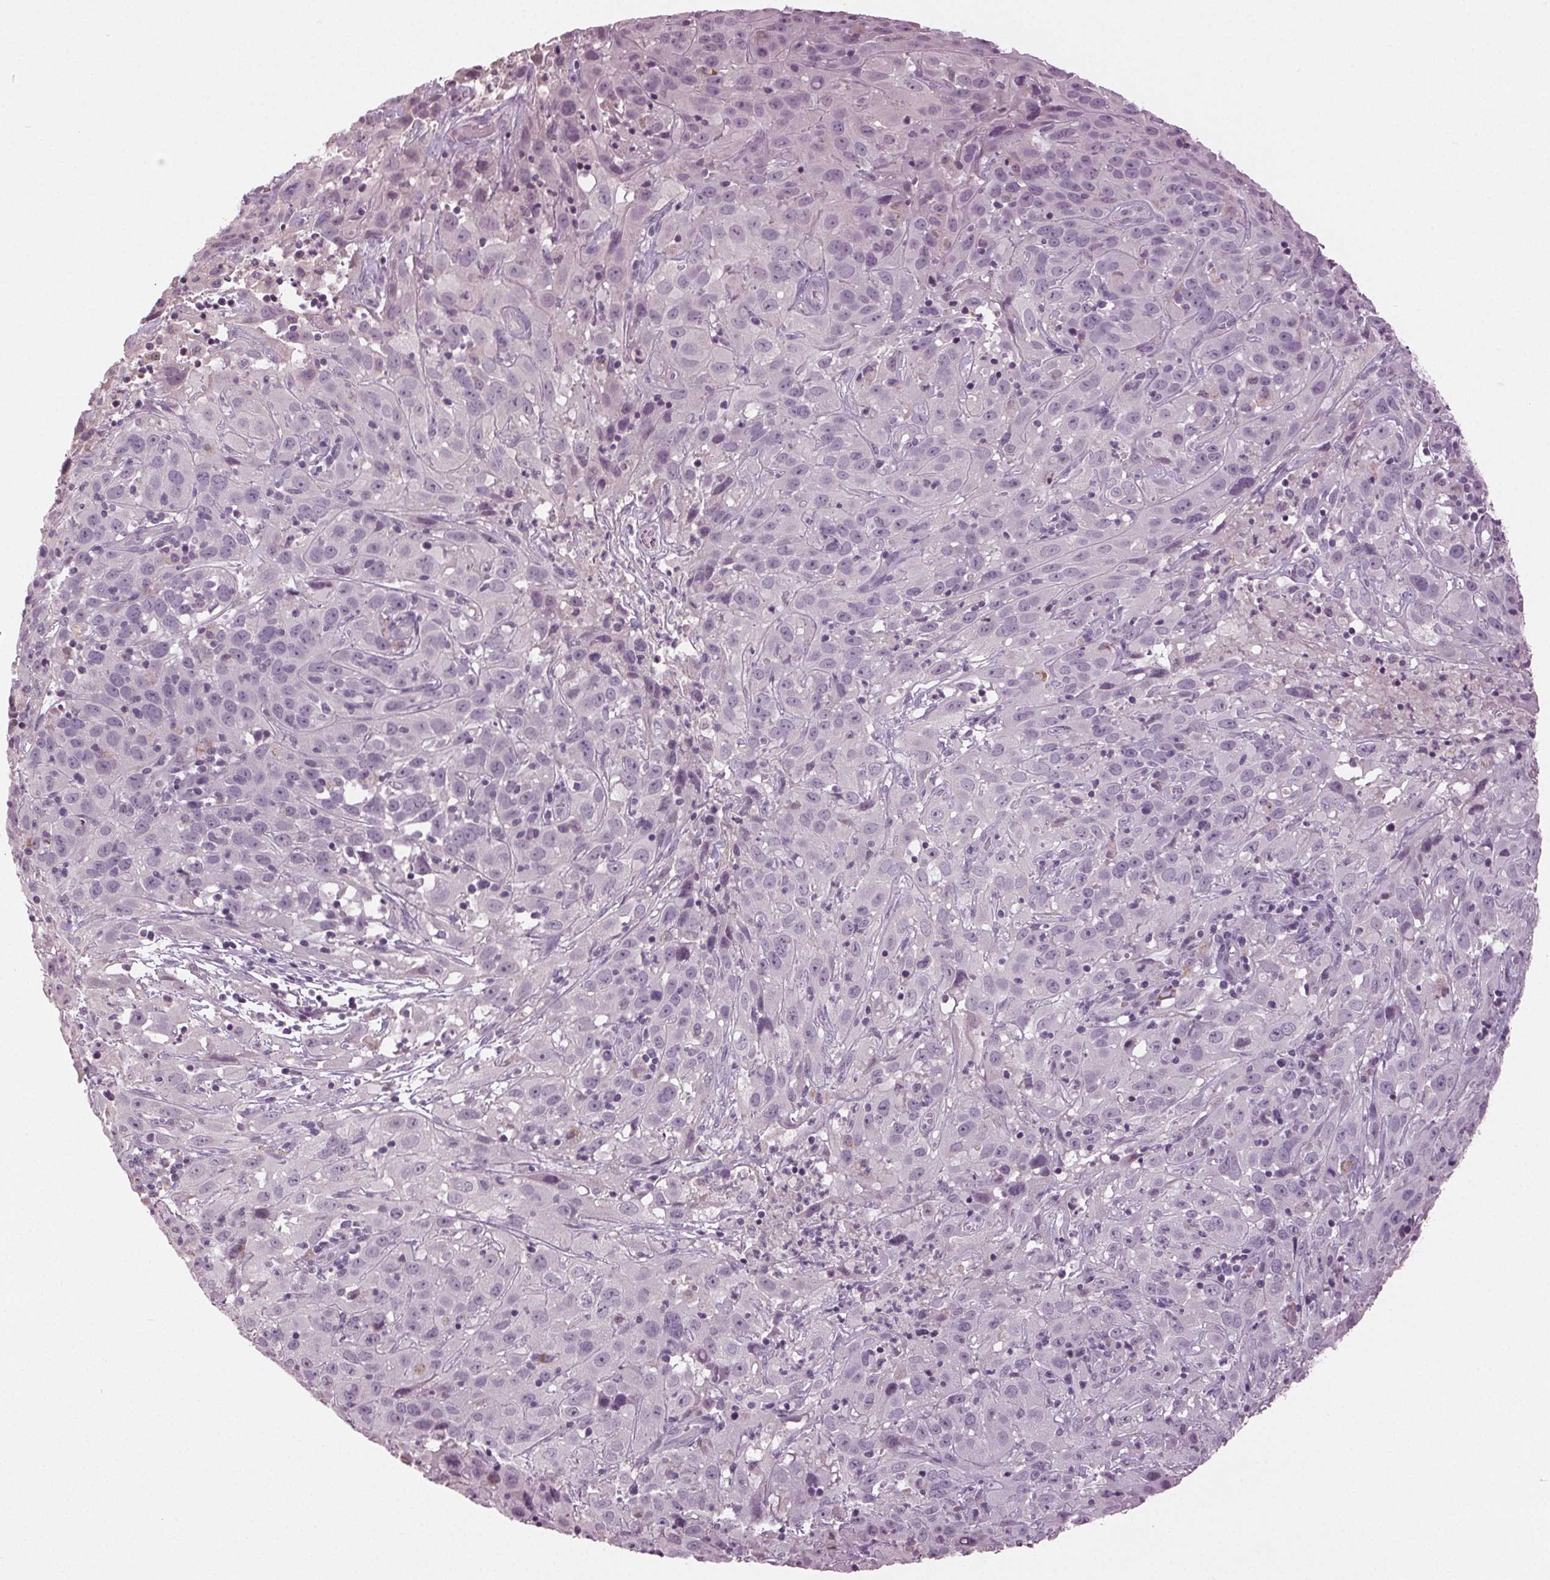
{"staining": {"intensity": "negative", "quantity": "none", "location": "none"}, "tissue": "cervical cancer", "cell_type": "Tumor cells", "image_type": "cancer", "snomed": [{"axis": "morphology", "description": "Squamous cell carcinoma, NOS"}, {"axis": "topography", "description": "Cervix"}], "caption": "Histopathology image shows no protein staining in tumor cells of cervical cancer tissue.", "gene": "DNAH12", "patient": {"sex": "female", "age": 32}}